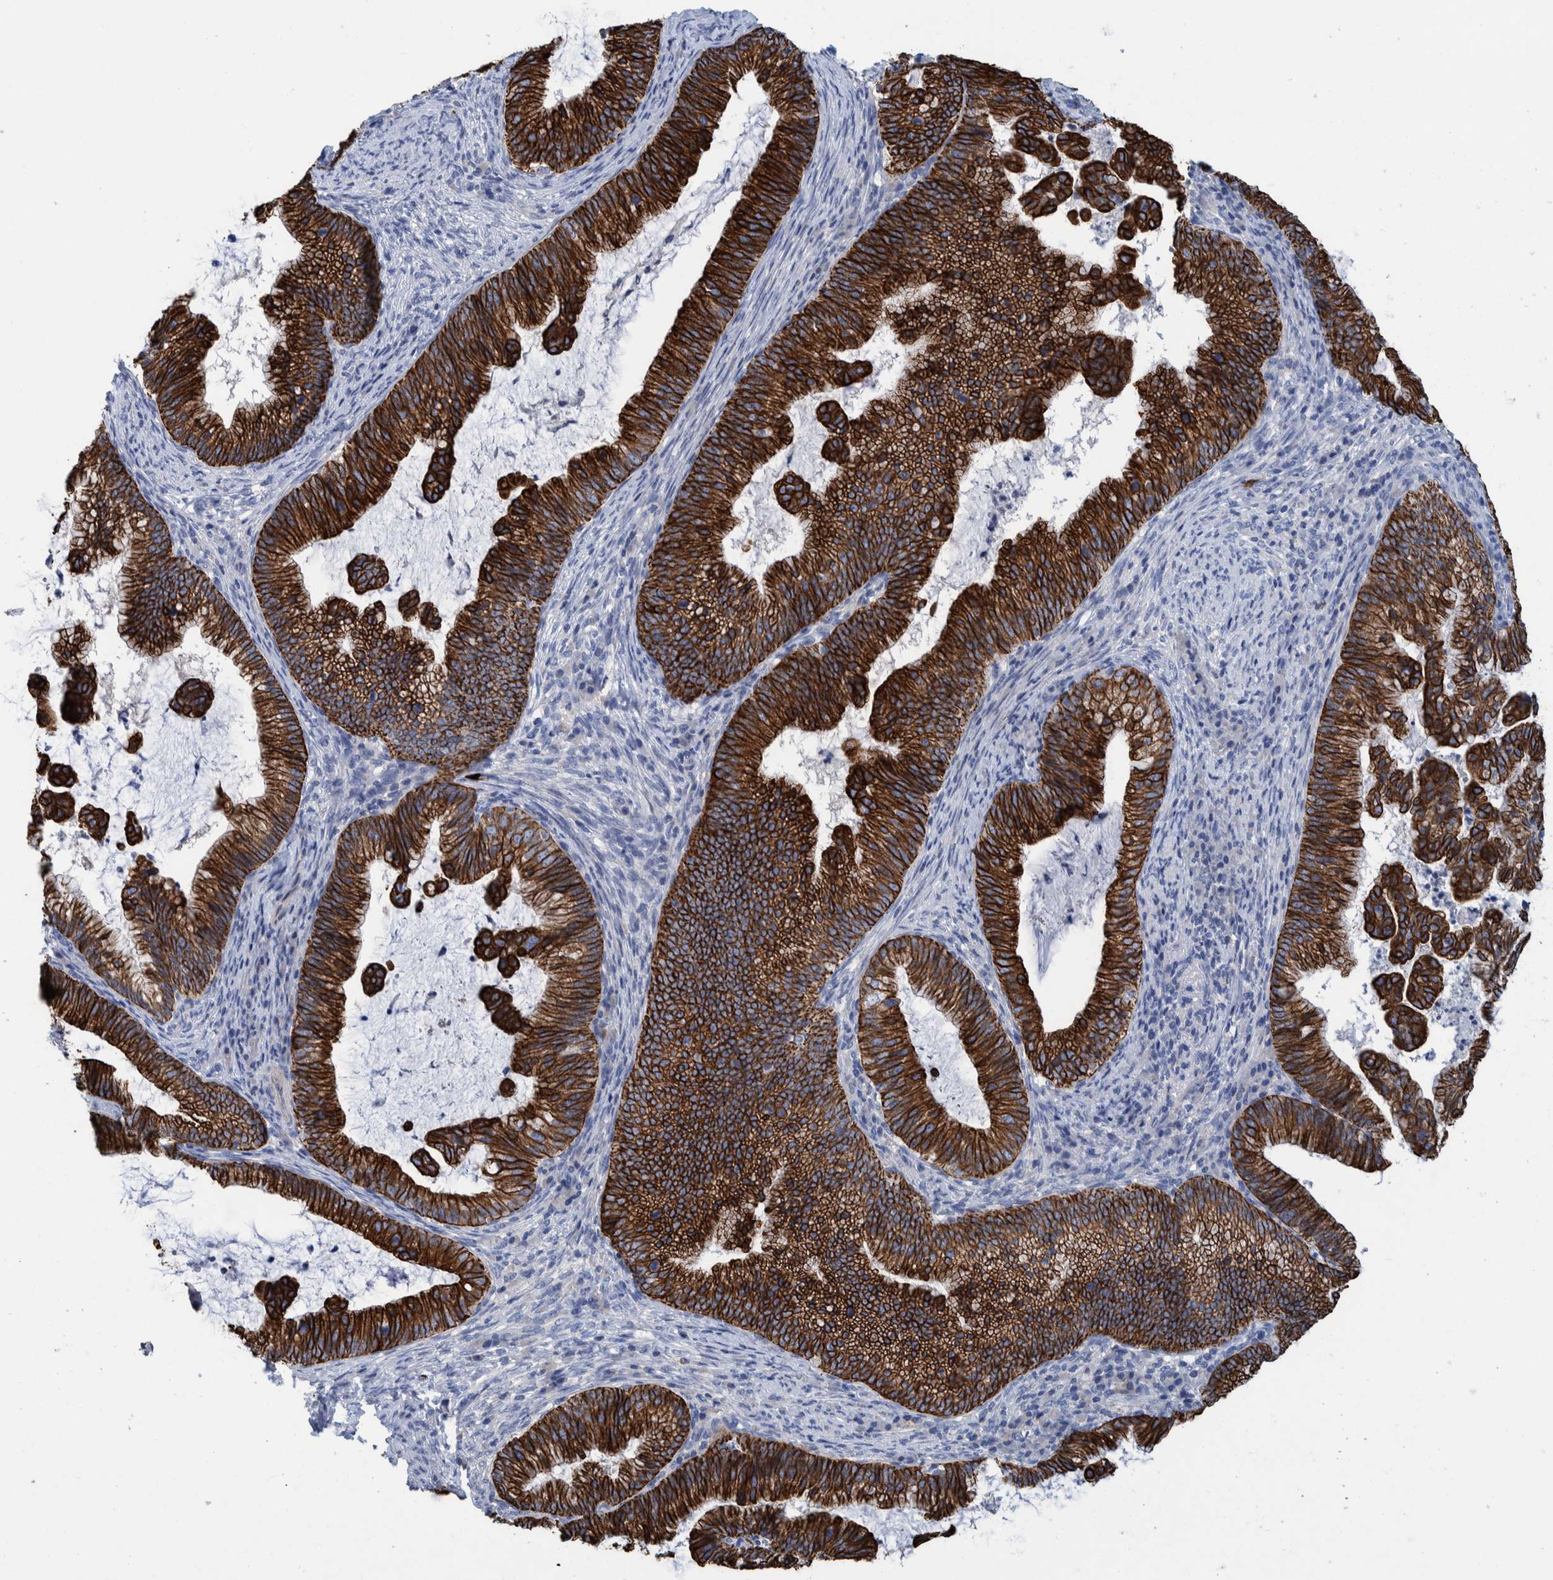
{"staining": {"intensity": "strong", "quantity": ">75%", "location": "cytoplasmic/membranous"}, "tissue": "cervical cancer", "cell_type": "Tumor cells", "image_type": "cancer", "snomed": [{"axis": "morphology", "description": "Adenocarcinoma, NOS"}, {"axis": "topography", "description": "Cervix"}], "caption": "Immunohistochemistry (IHC) (DAB) staining of cervical cancer shows strong cytoplasmic/membranous protein expression in about >75% of tumor cells.", "gene": "MKS1", "patient": {"sex": "female", "age": 36}}